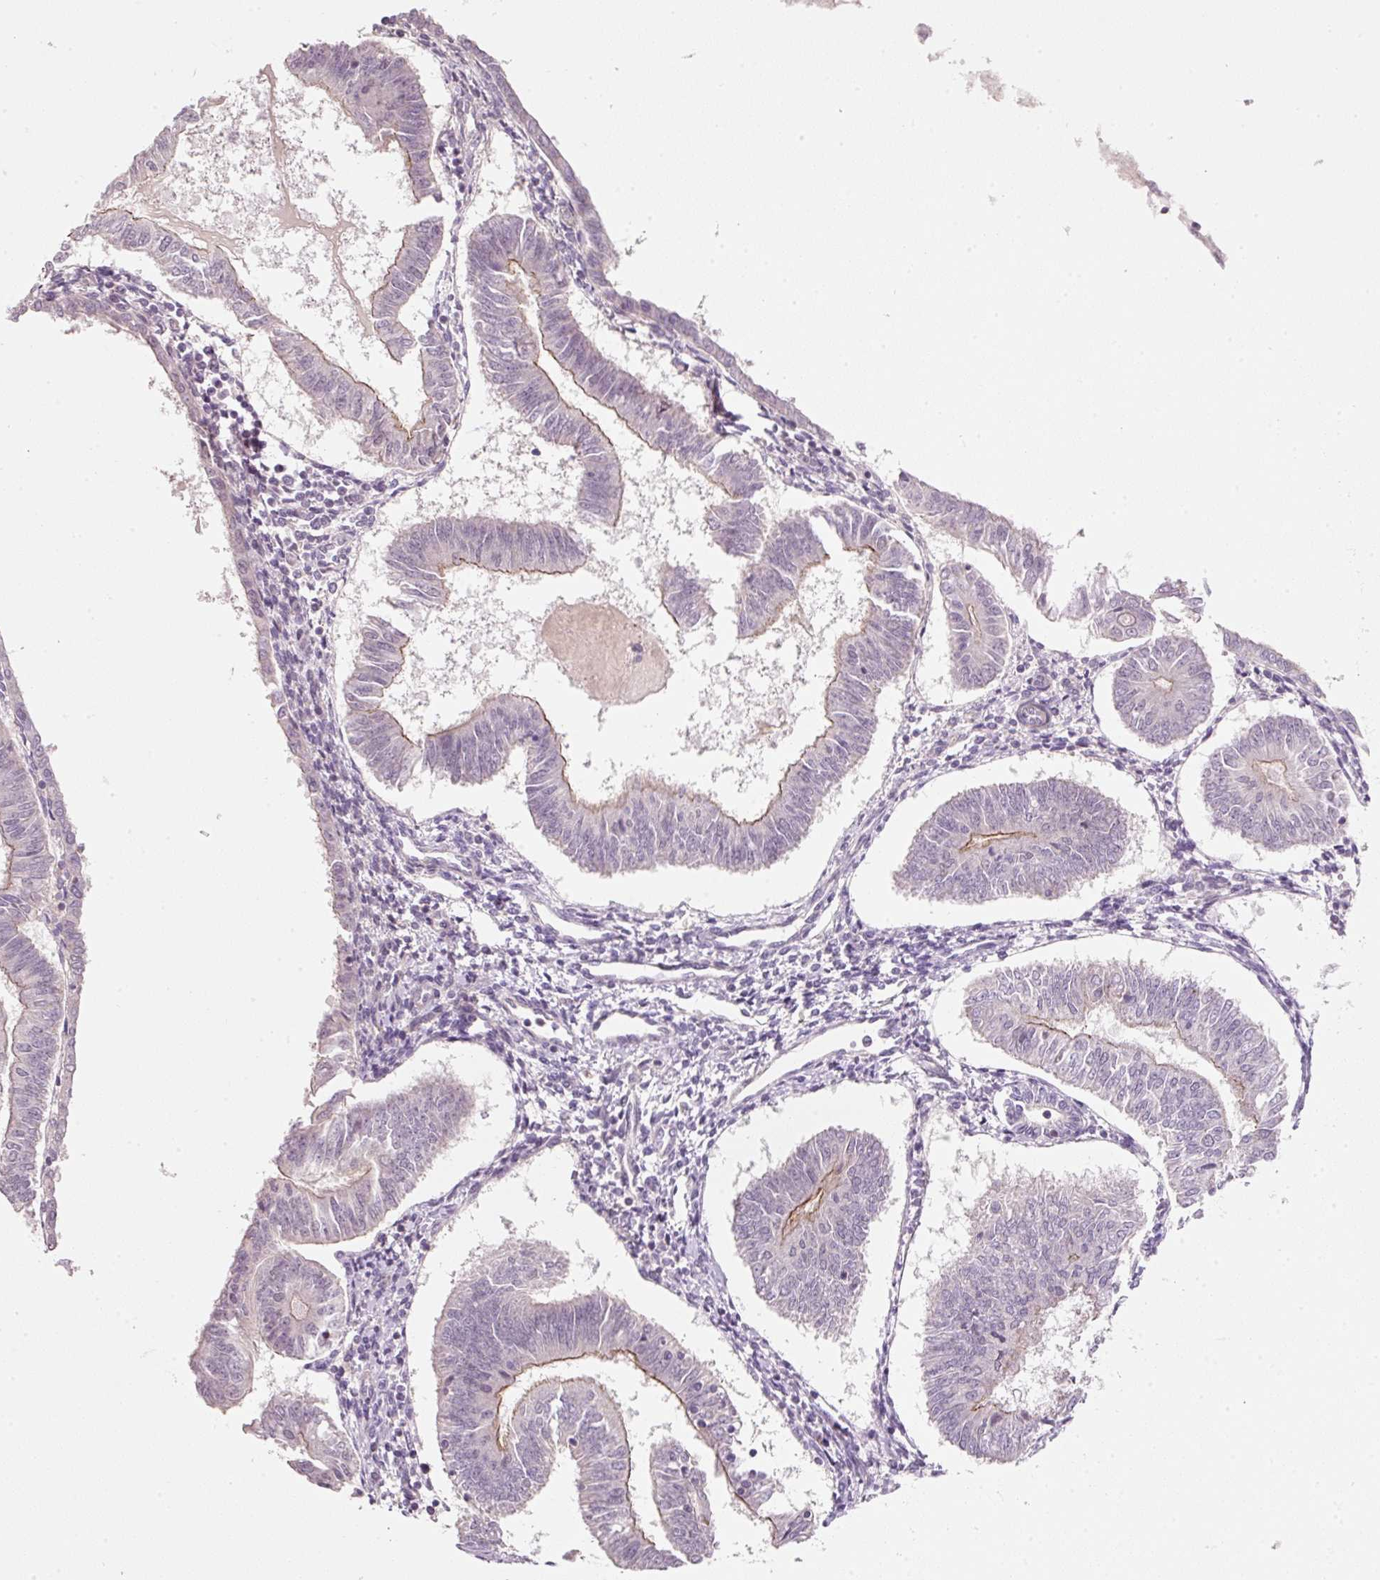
{"staining": {"intensity": "moderate", "quantity": "<25%", "location": "cytoplasmic/membranous"}, "tissue": "endometrial cancer", "cell_type": "Tumor cells", "image_type": "cancer", "snomed": [{"axis": "morphology", "description": "Adenocarcinoma, NOS"}, {"axis": "topography", "description": "Endometrium"}], "caption": "Endometrial adenocarcinoma stained with IHC exhibits moderate cytoplasmic/membranous expression in approximately <25% of tumor cells. (DAB (3,3'-diaminobenzidine) IHC with brightfield microscopy, high magnification).", "gene": "TIRAP", "patient": {"sex": "female", "age": 58}}